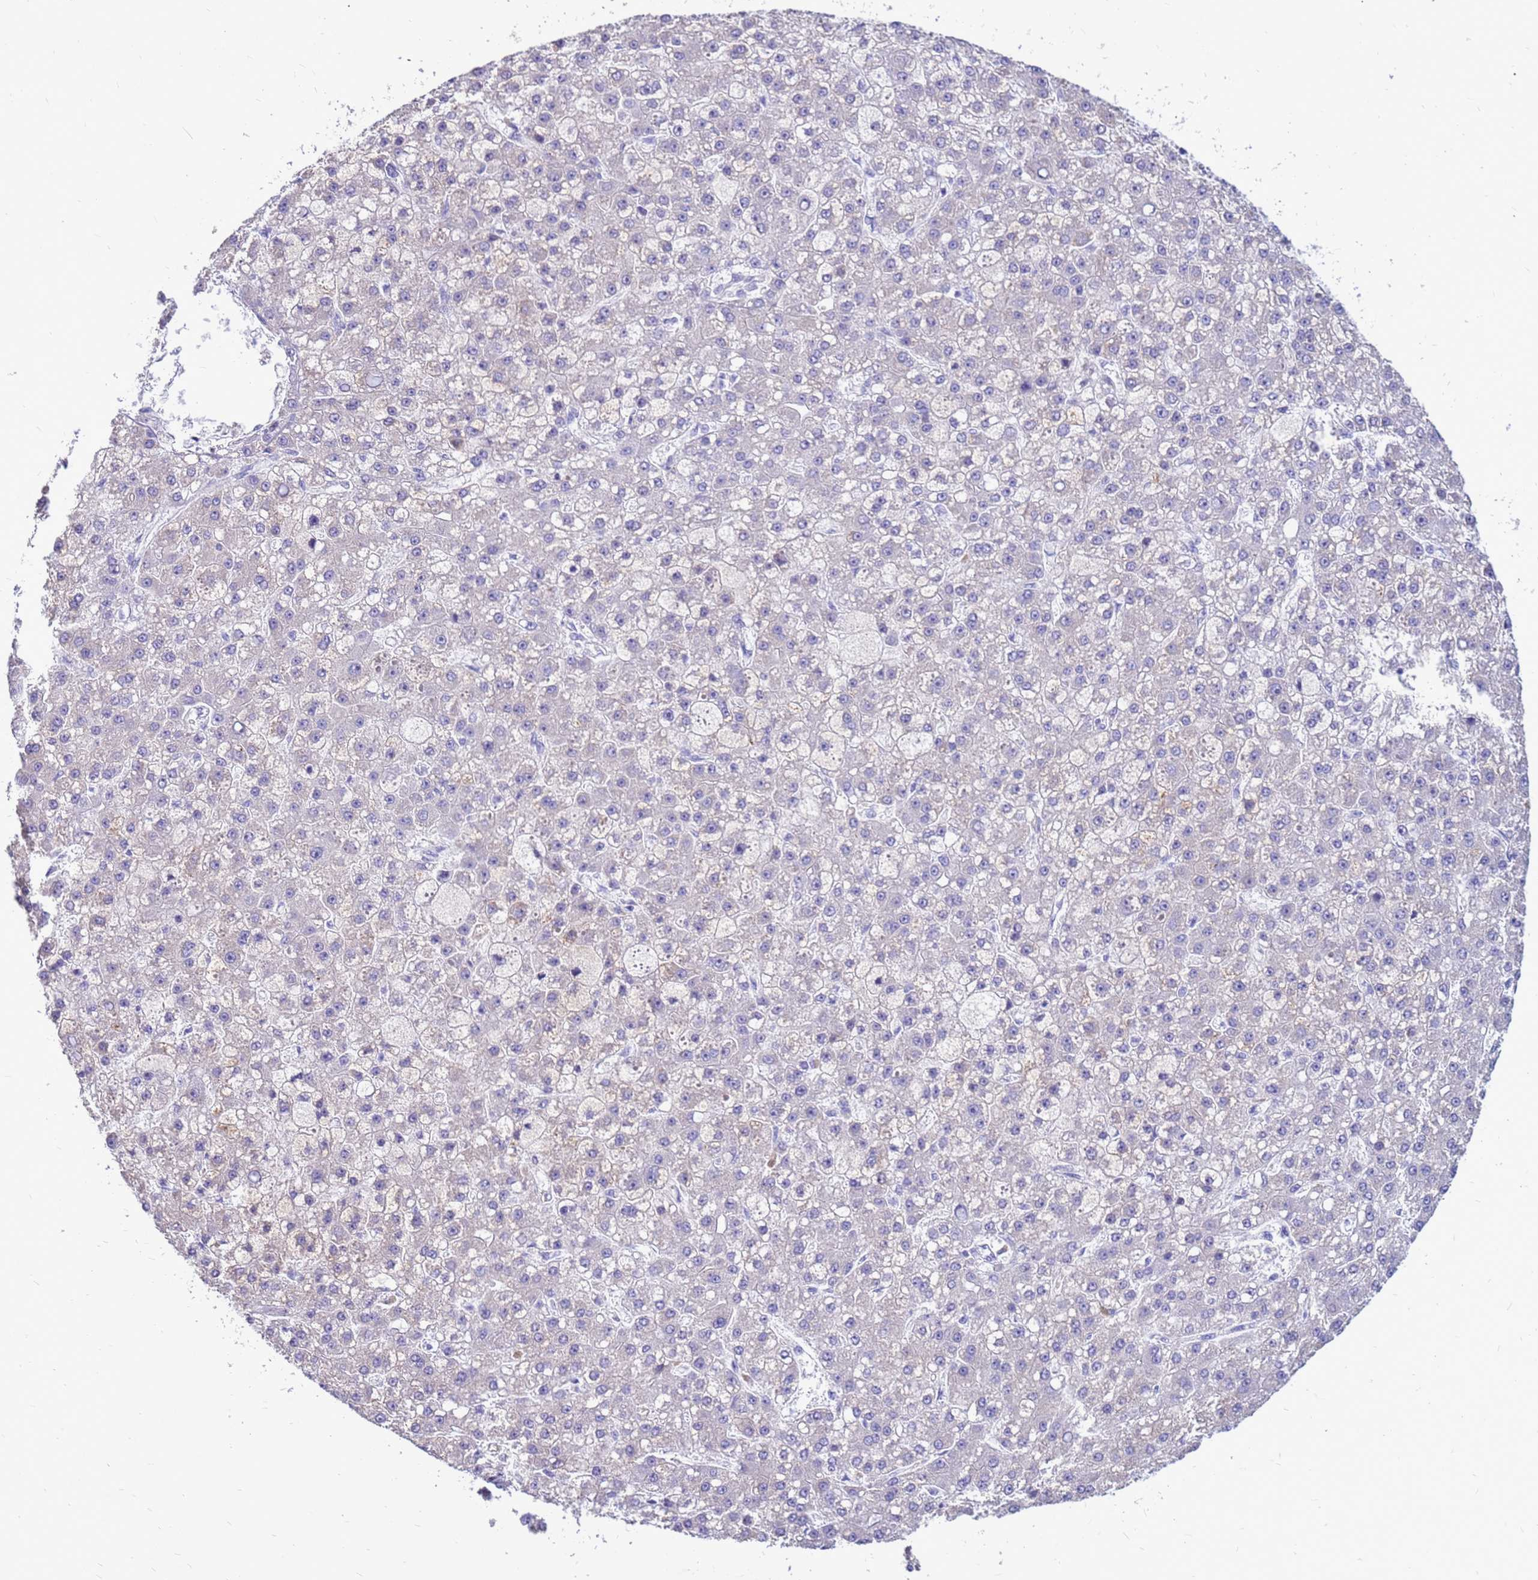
{"staining": {"intensity": "negative", "quantity": "none", "location": "none"}, "tissue": "liver cancer", "cell_type": "Tumor cells", "image_type": "cancer", "snomed": [{"axis": "morphology", "description": "Carcinoma, Hepatocellular, NOS"}, {"axis": "topography", "description": "Liver"}], "caption": "Micrograph shows no significant protein staining in tumor cells of liver cancer.", "gene": "PDE10A", "patient": {"sex": "male", "age": 67}}